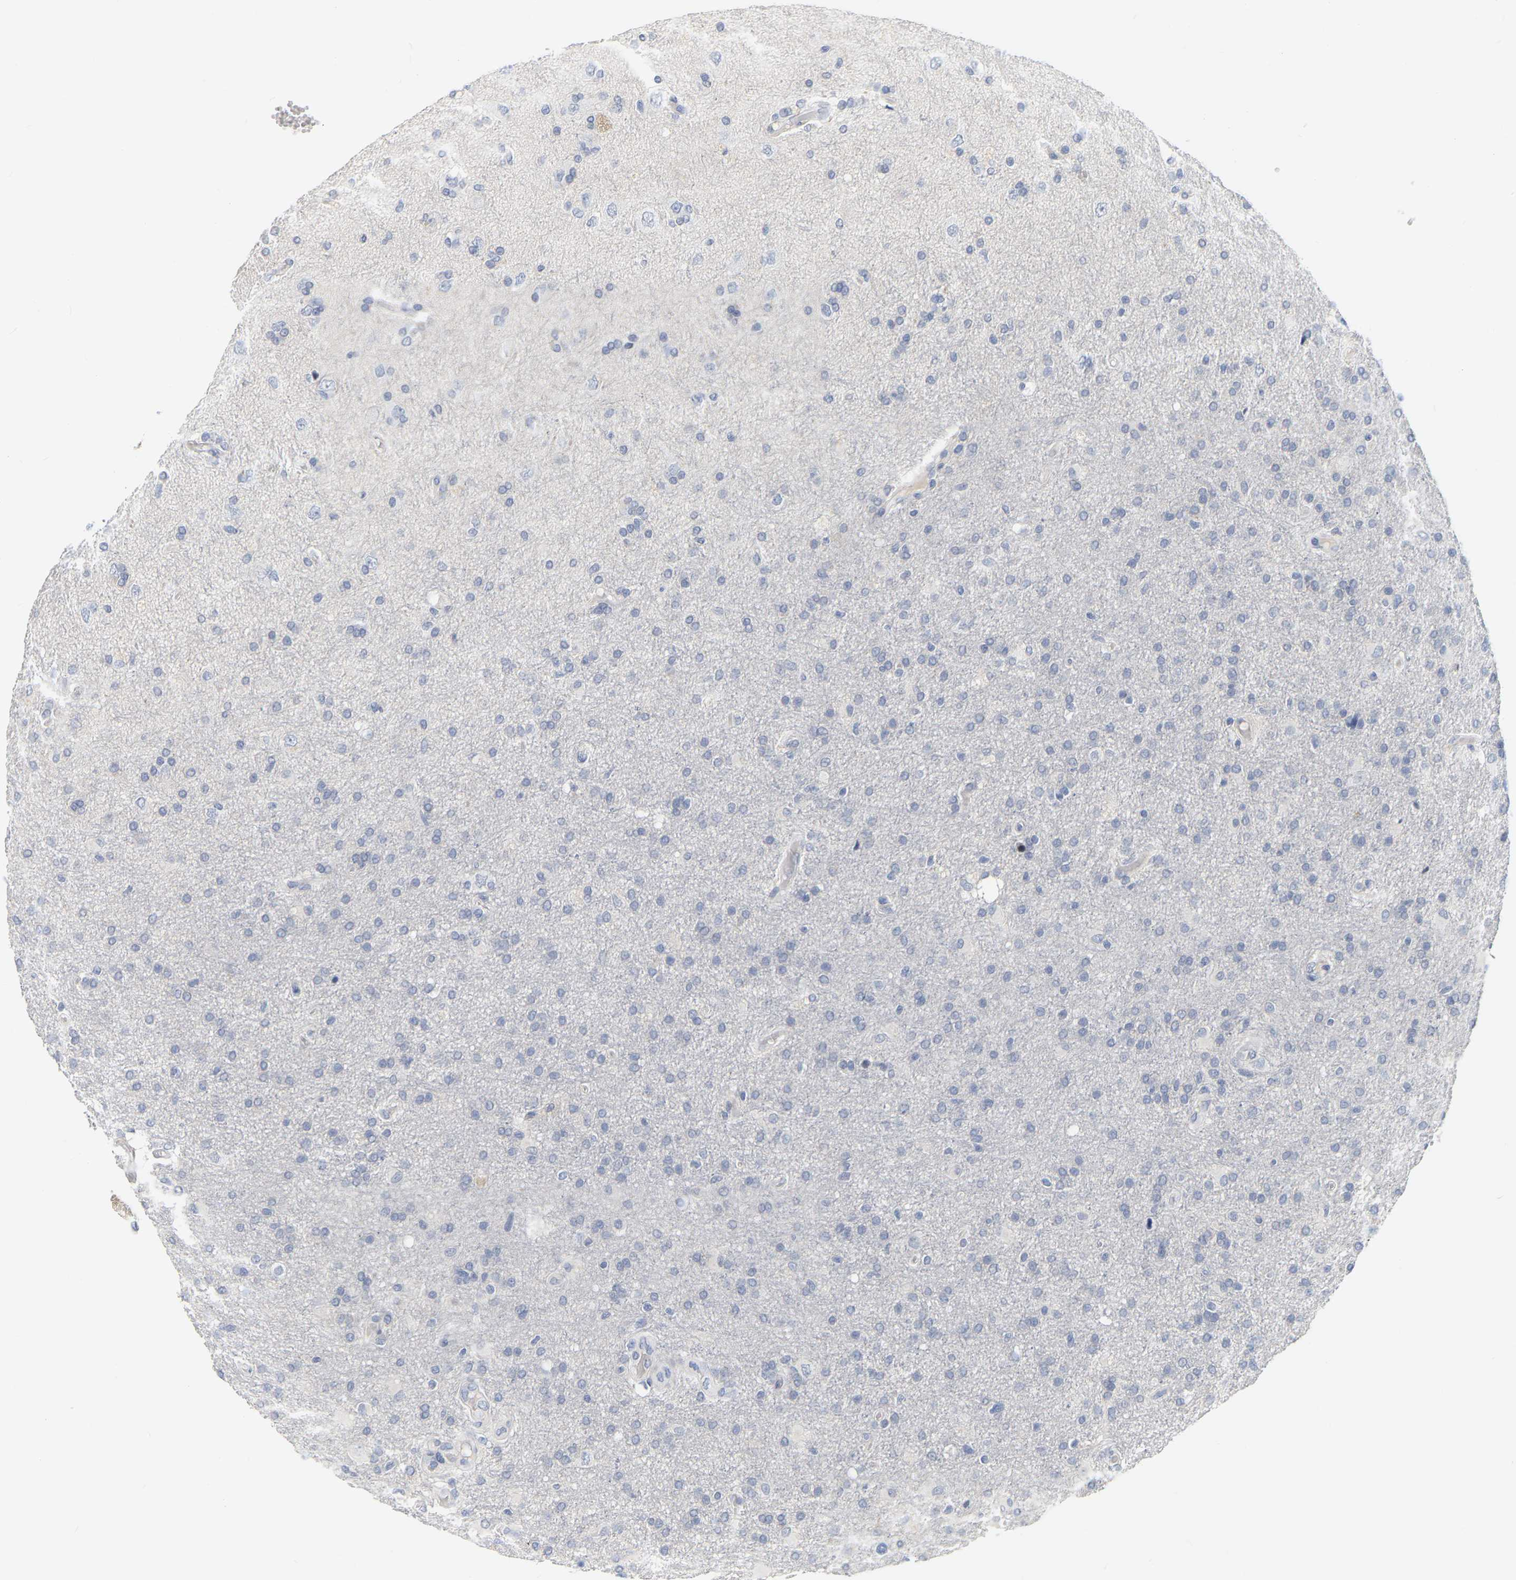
{"staining": {"intensity": "negative", "quantity": "none", "location": "none"}, "tissue": "glioma", "cell_type": "Tumor cells", "image_type": "cancer", "snomed": [{"axis": "morphology", "description": "Glioma, malignant, High grade"}, {"axis": "topography", "description": "Brain"}], "caption": "Micrograph shows no significant protein expression in tumor cells of glioma.", "gene": "KRT76", "patient": {"sex": "male", "age": 72}}